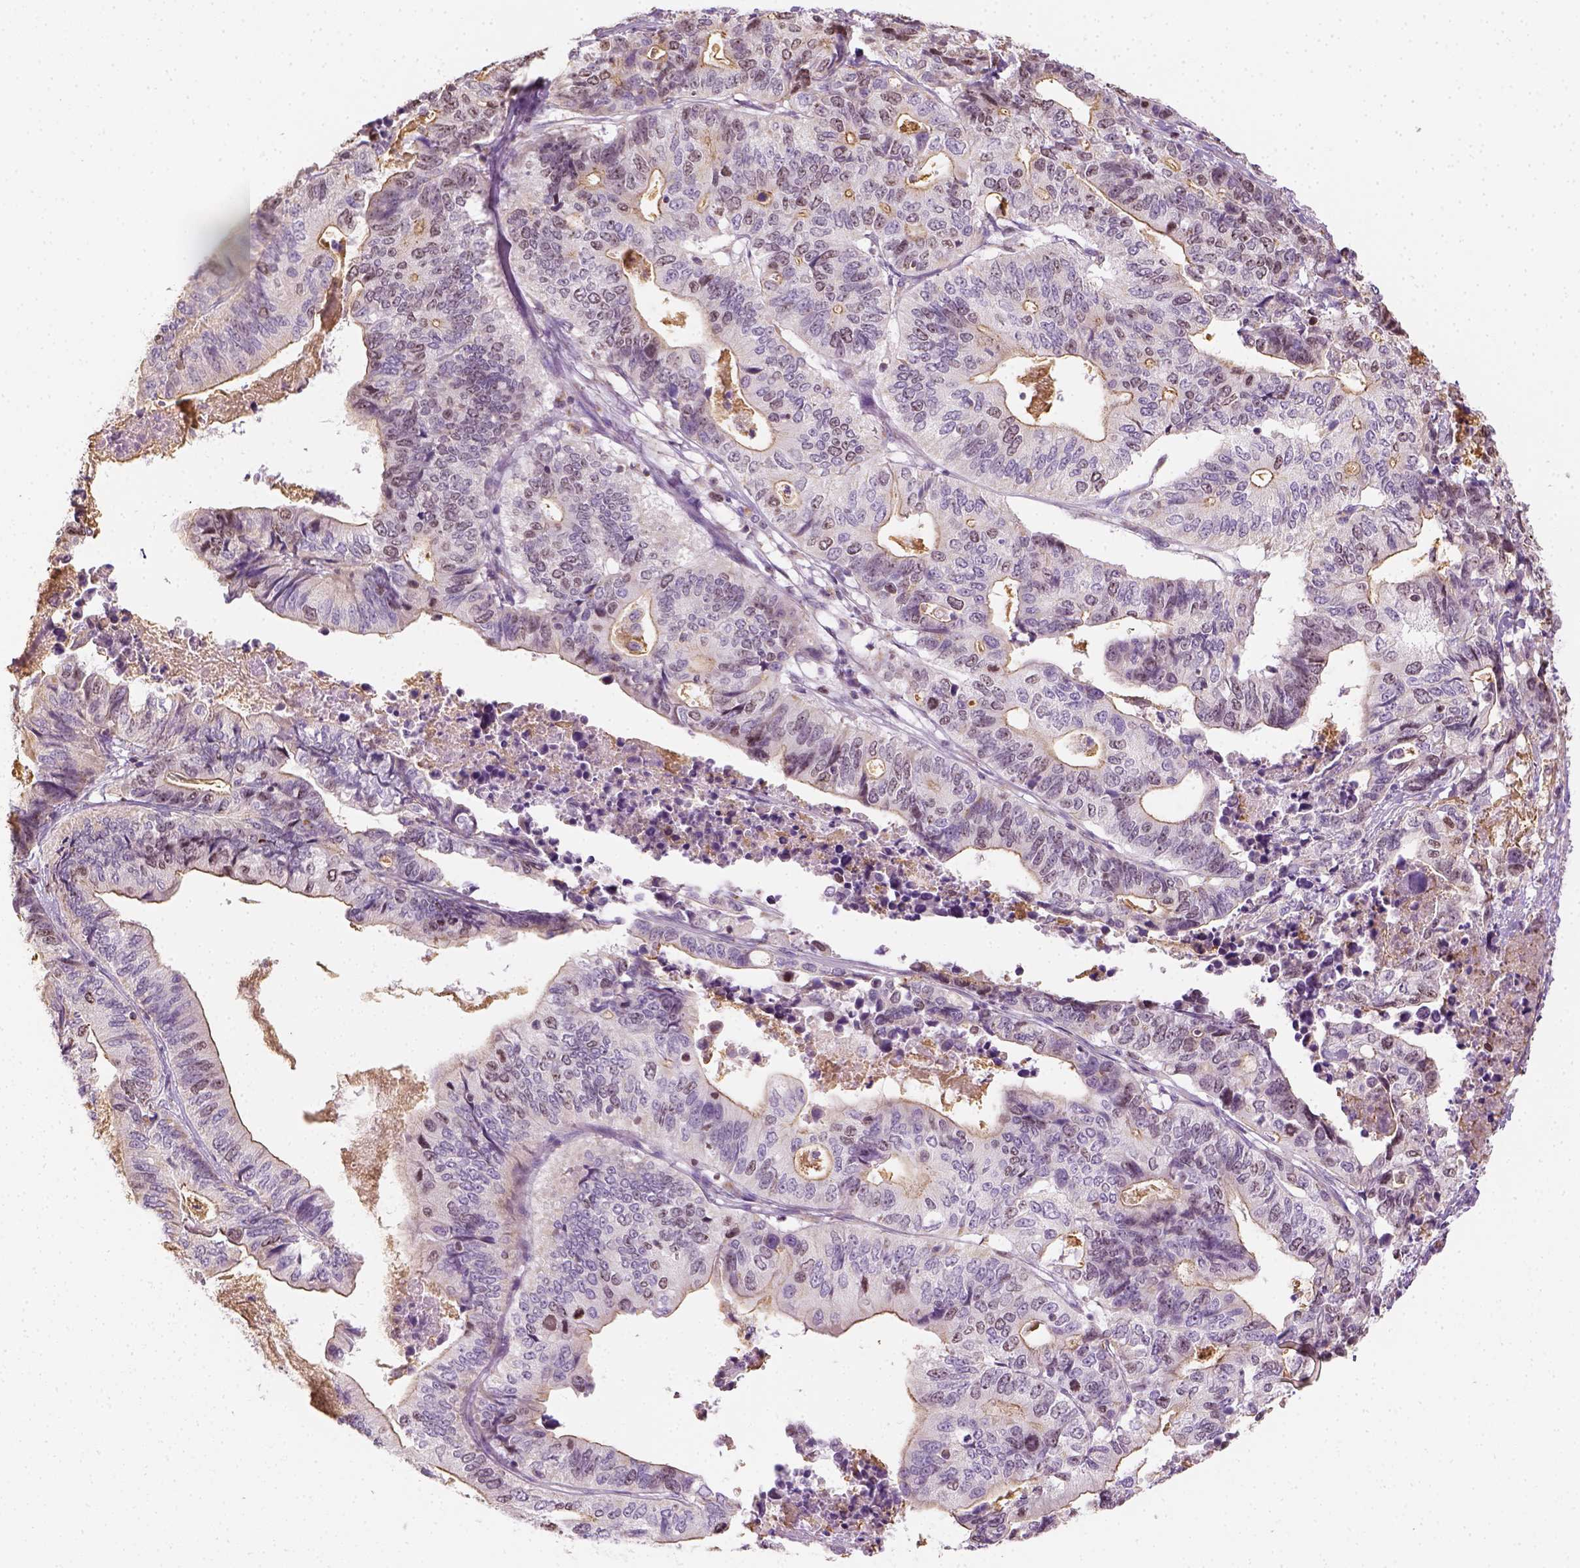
{"staining": {"intensity": "negative", "quantity": "none", "location": "none"}, "tissue": "stomach cancer", "cell_type": "Tumor cells", "image_type": "cancer", "snomed": [{"axis": "morphology", "description": "Adenocarcinoma, NOS"}, {"axis": "topography", "description": "Stomach, upper"}], "caption": "A micrograph of stomach cancer (adenocarcinoma) stained for a protein demonstrates no brown staining in tumor cells.", "gene": "LCA5", "patient": {"sex": "female", "age": 67}}